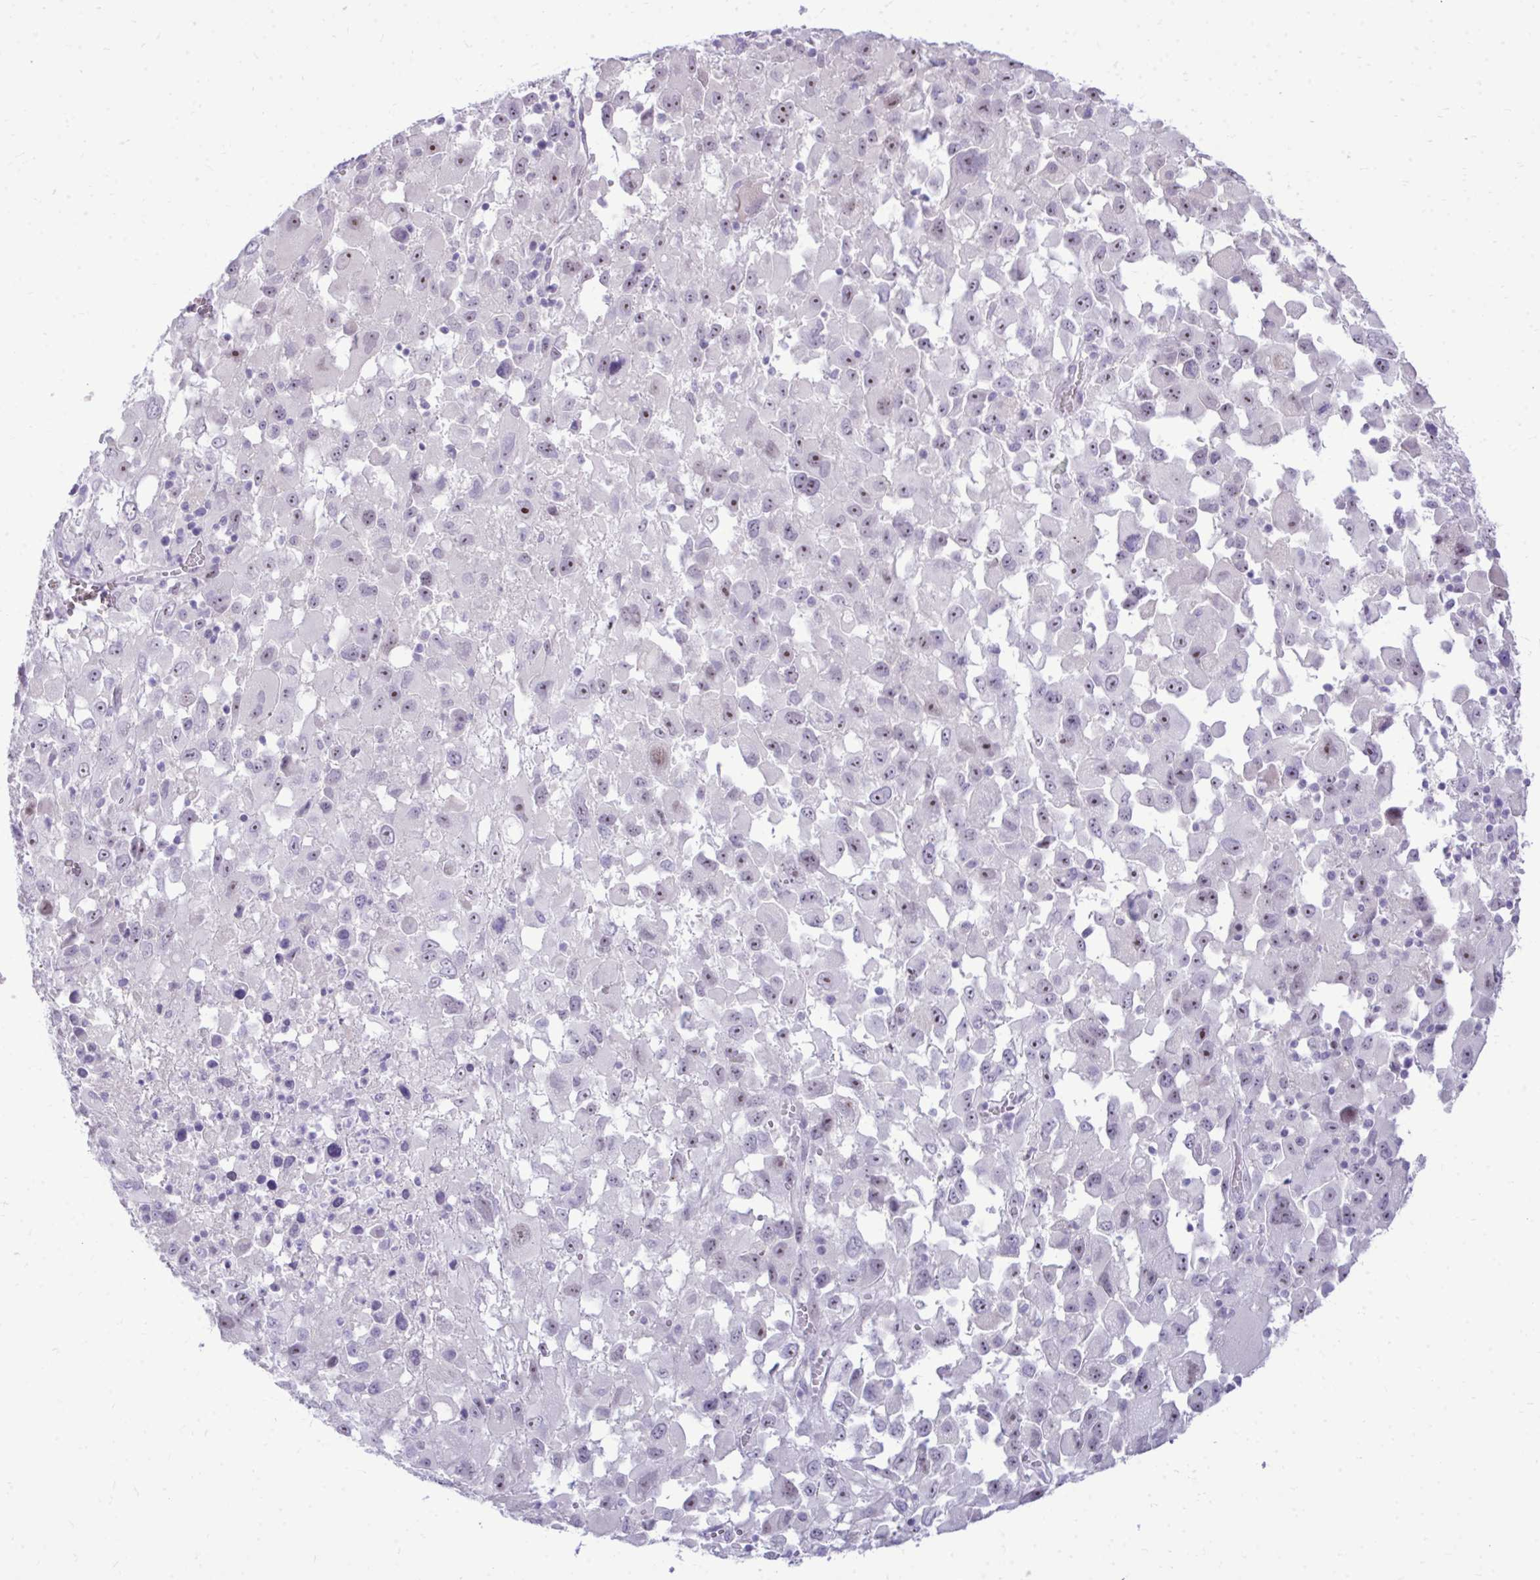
{"staining": {"intensity": "moderate", "quantity": "25%-75%", "location": "nuclear"}, "tissue": "melanoma", "cell_type": "Tumor cells", "image_type": "cancer", "snomed": [{"axis": "morphology", "description": "Malignant melanoma, Metastatic site"}, {"axis": "topography", "description": "Soft tissue"}], "caption": "Protein staining of melanoma tissue displays moderate nuclear expression in about 25%-75% of tumor cells.", "gene": "EID3", "patient": {"sex": "male", "age": 50}}